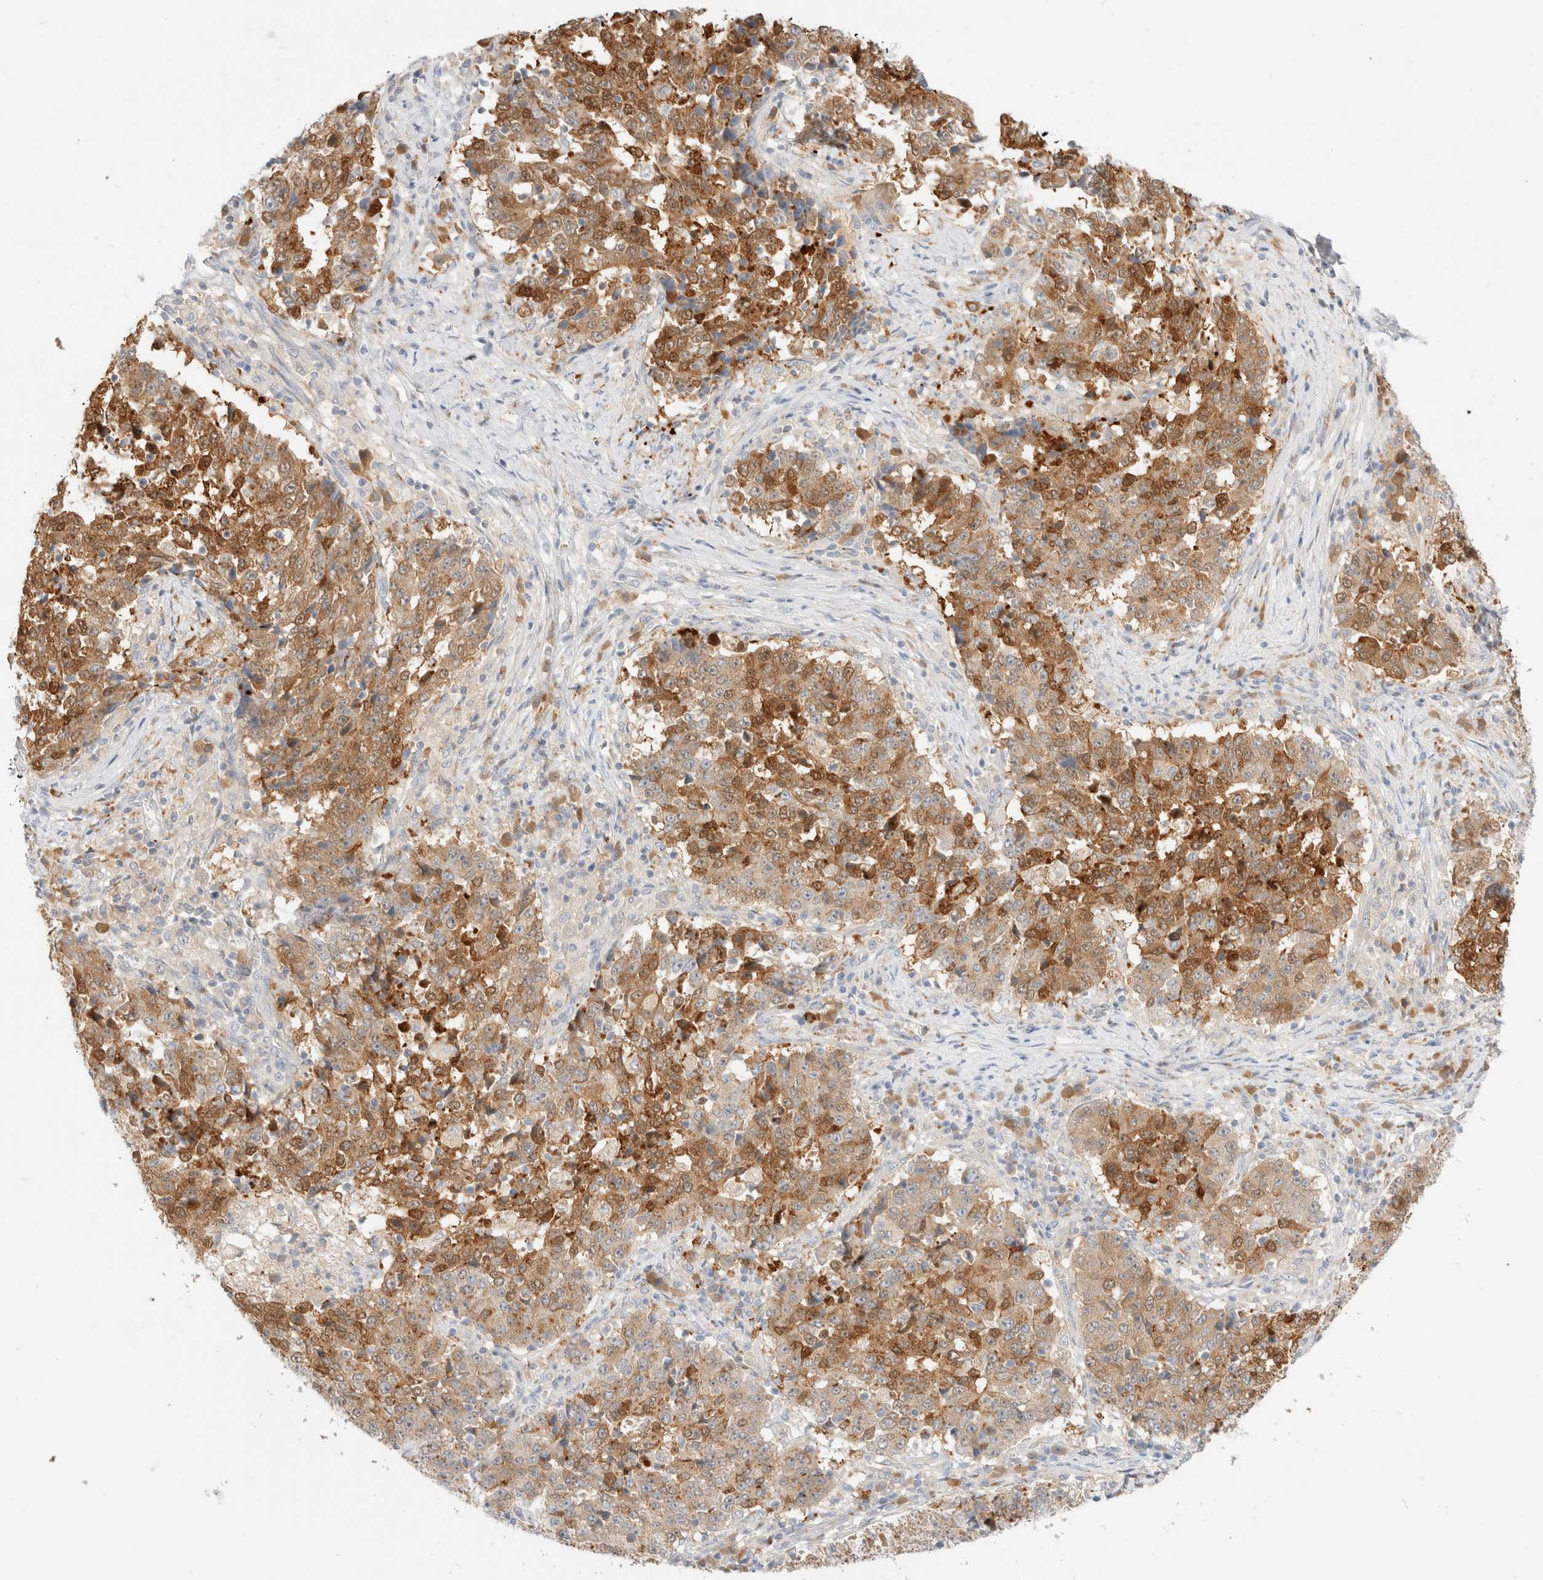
{"staining": {"intensity": "moderate", "quantity": ">75%", "location": "cytoplasmic/membranous,nuclear"}, "tissue": "stomach cancer", "cell_type": "Tumor cells", "image_type": "cancer", "snomed": [{"axis": "morphology", "description": "Adenocarcinoma, NOS"}, {"axis": "topography", "description": "Stomach"}], "caption": "Tumor cells reveal medium levels of moderate cytoplasmic/membranous and nuclear staining in approximately >75% of cells in stomach adenocarcinoma.", "gene": "EFCAB13", "patient": {"sex": "male", "age": 59}}